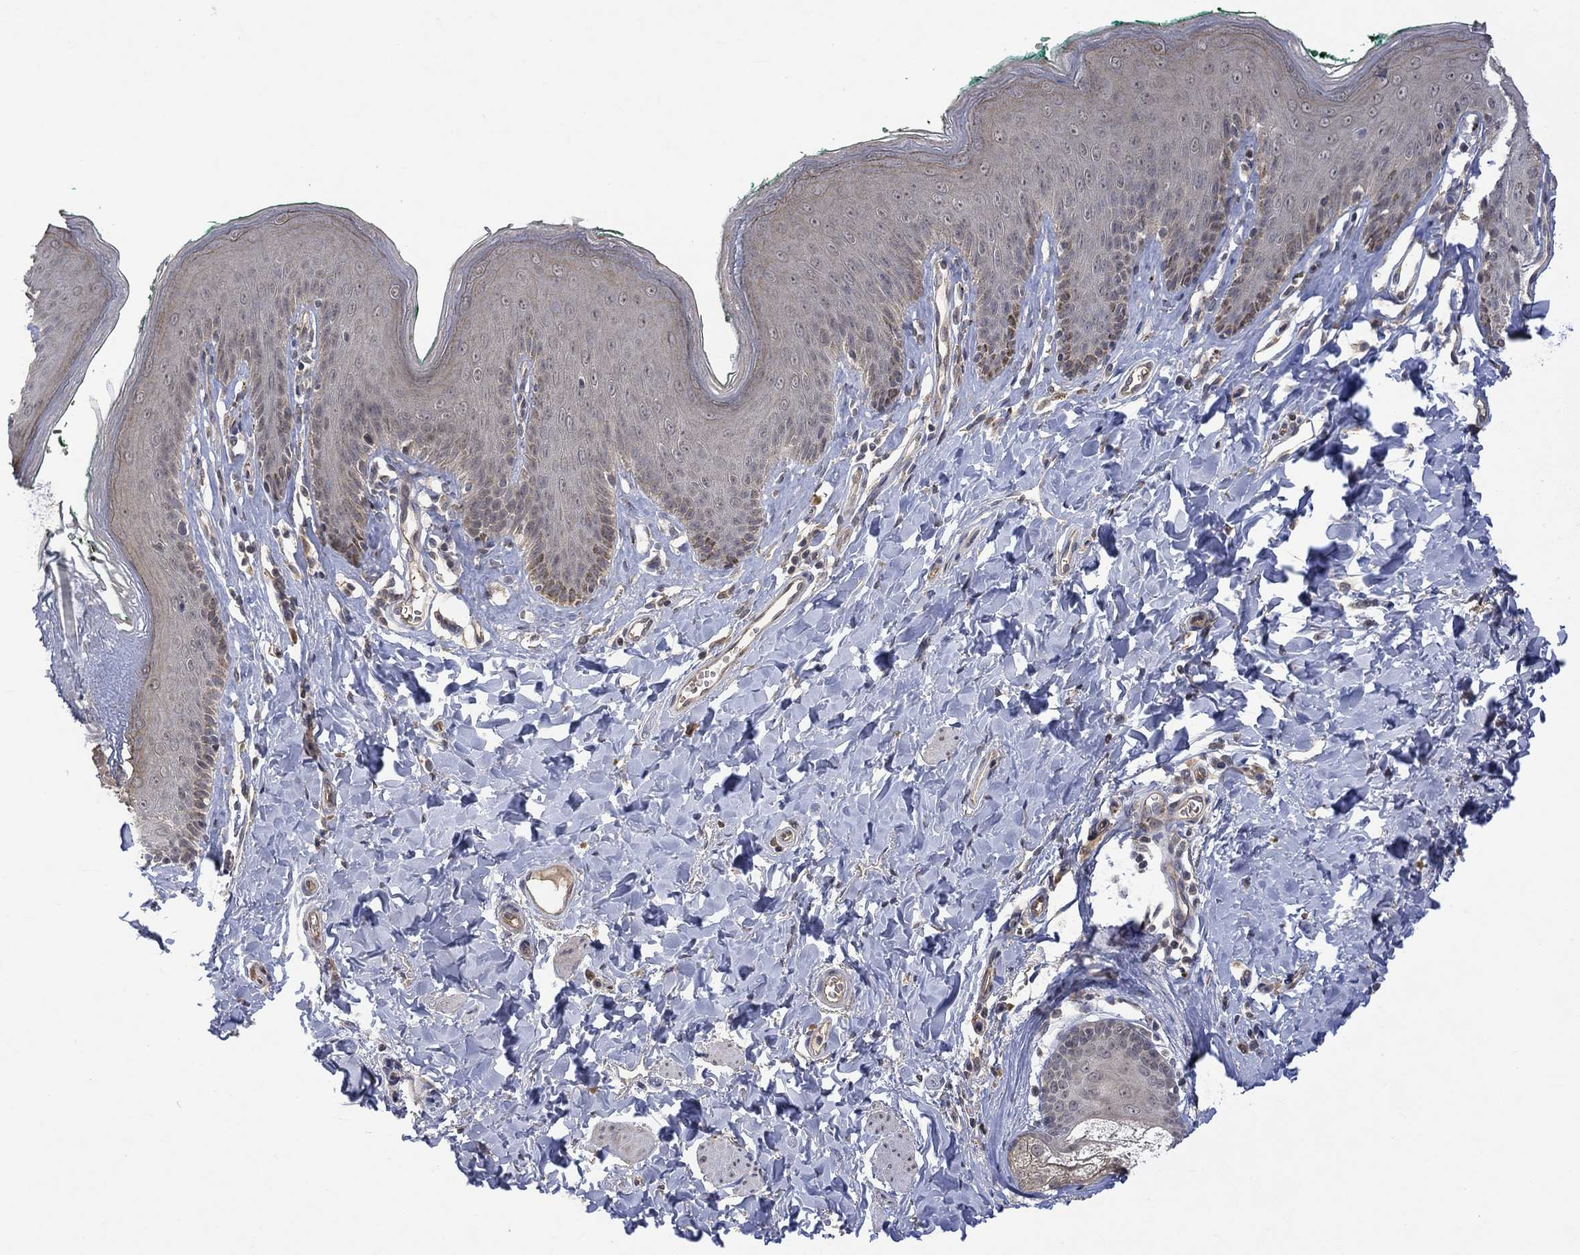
{"staining": {"intensity": "negative", "quantity": "none", "location": "none"}, "tissue": "skin", "cell_type": "Epidermal cells", "image_type": "normal", "snomed": [{"axis": "morphology", "description": "Normal tissue, NOS"}, {"axis": "topography", "description": "Vulva"}], "caption": "The histopathology image reveals no staining of epidermal cells in unremarkable skin. (Stains: DAB immunohistochemistry with hematoxylin counter stain, Microscopy: brightfield microscopy at high magnification).", "gene": "GRIN2D", "patient": {"sex": "female", "age": 66}}